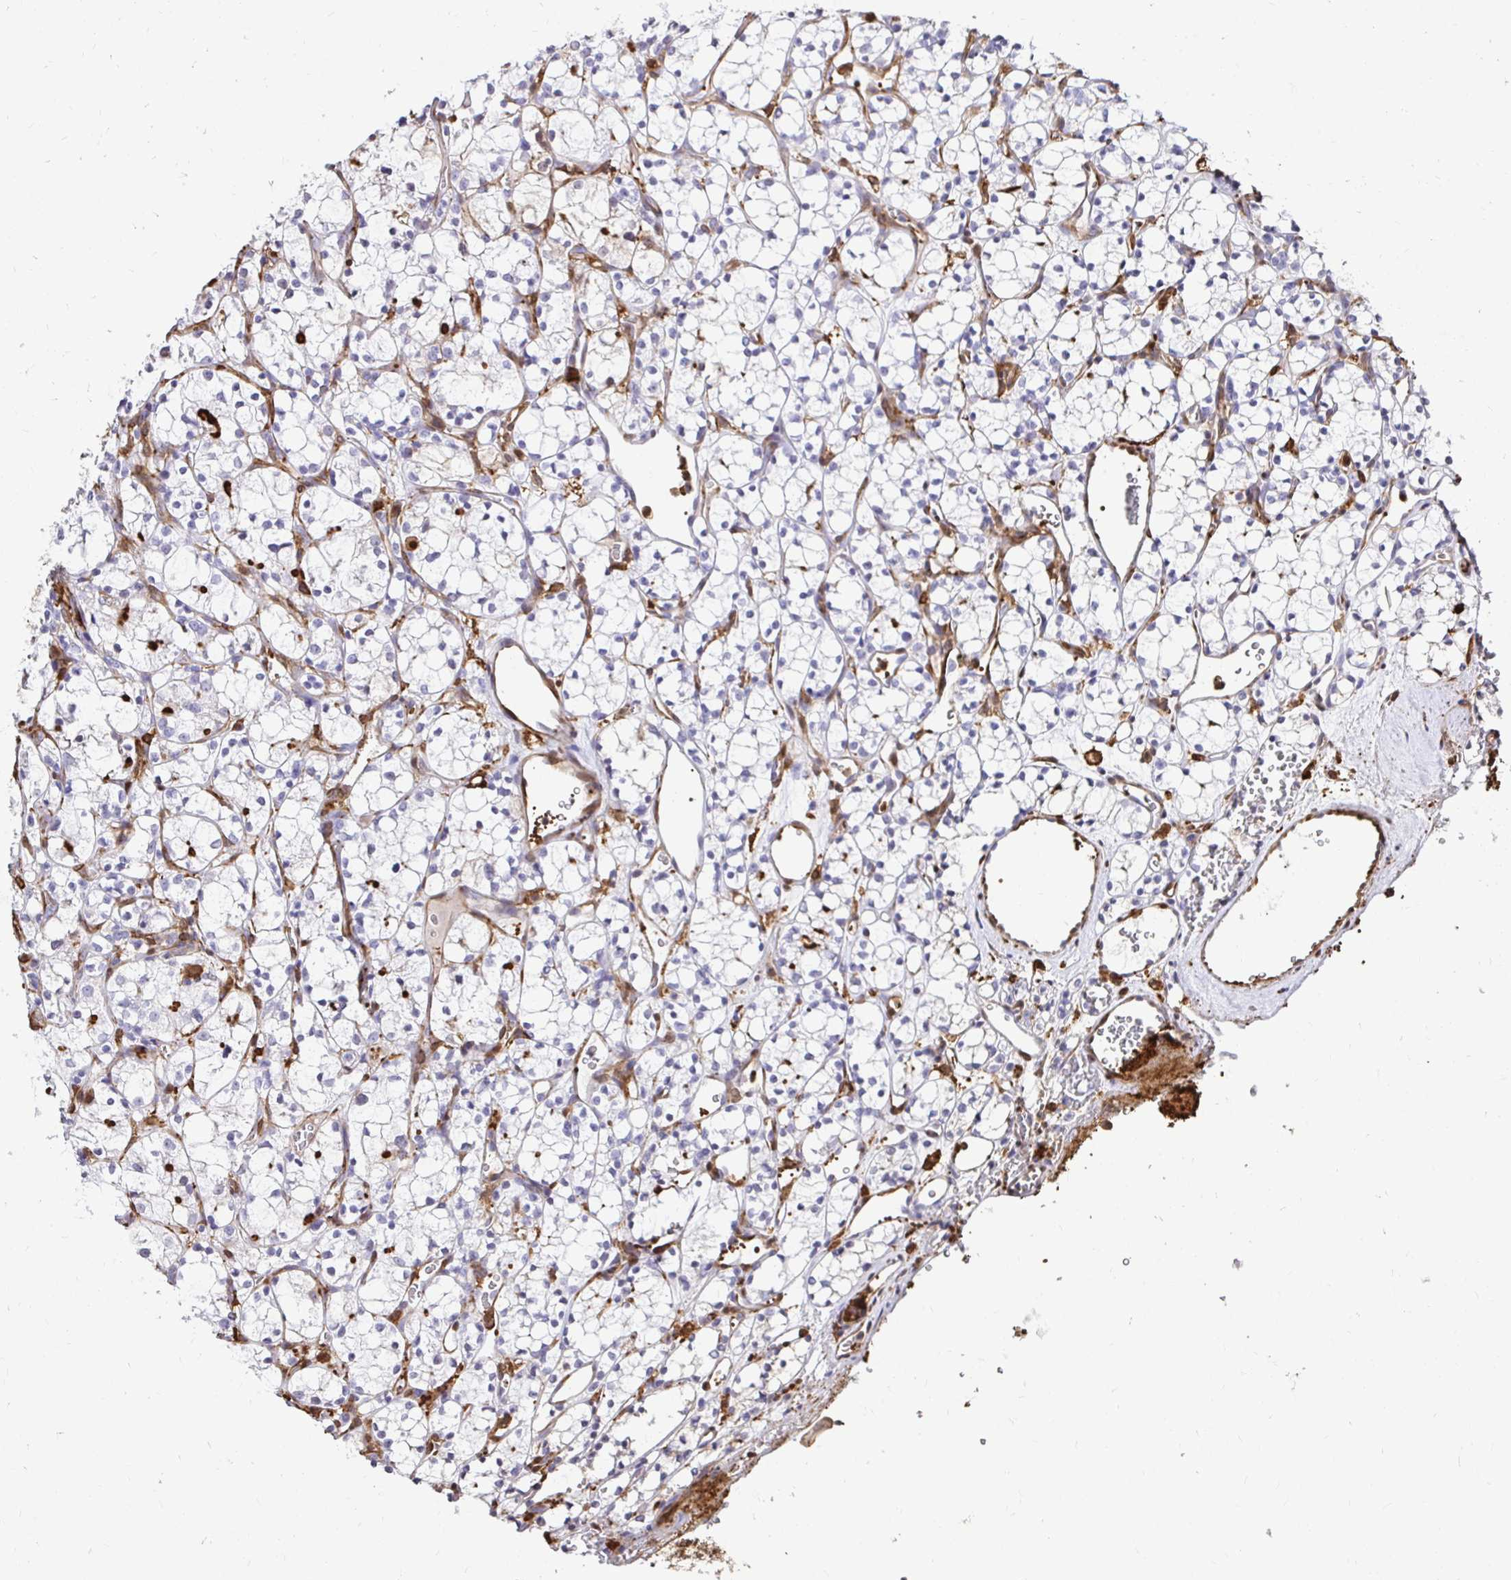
{"staining": {"intensity": "negative", "quantity": "none", "location": "none"}, "tissue": "renal cancer", "cell_type": "Tumor cells", "image_type": "cancer", "snomed": [{"axis": "morphology", "description": "Adenocarcinoma, NOS"}, {"axis": "topography", "description": "Kidney"}], "caption": "A high-resolution photomicrograph shows IHC staining of renal cancer (adenocarcinoma), which demonstrates no significant staining in tumor cells. (DAB (3,3'-diaminobenzidine) IHC, high magnification).", "gene": "GSN", "patient": {"sex": "female", "age": 69}}